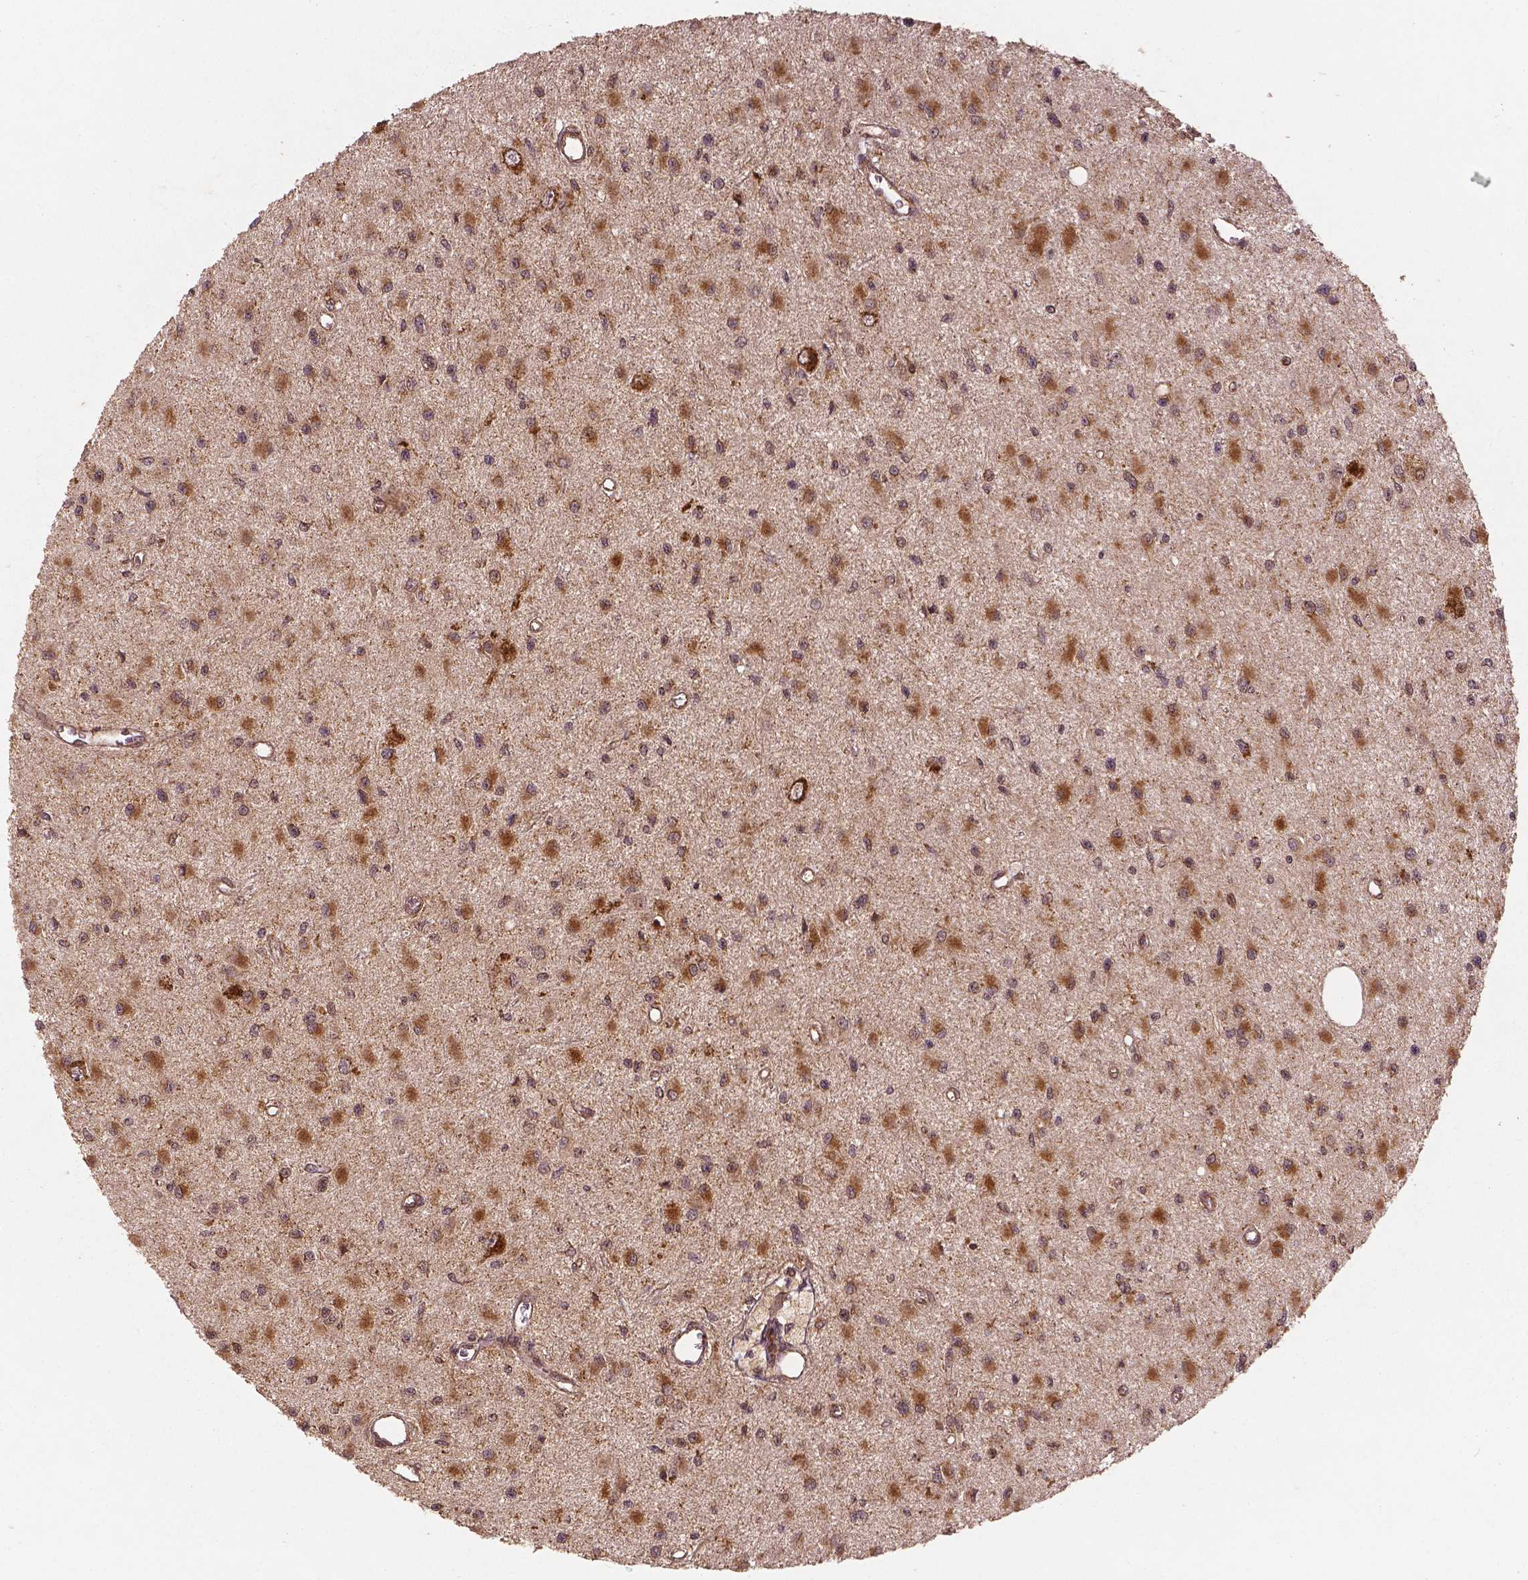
{"staining": {"intensity": "moderate", "quantity": ">75%", "location": "cytoplasmic/membranous"}, "tissue": "glioma", "cell_type": "Tumor cells", "image_type": "cancer", "snomed": [{"axis": "morphology", "description": "Glioma, malignant, High grade"}, {"axis": "topography", "description": "Brain"}], "caption": "DAB (3,3'-diaminobenzidine) immunohistochemical staining of malignant glioma (high-grade) reveals moderate cytoplasmic/membranous protein expression in approximately >75% of tumor cells.", "gene": "PGAM5", "patient": {"sex": "male", "age": 54}}